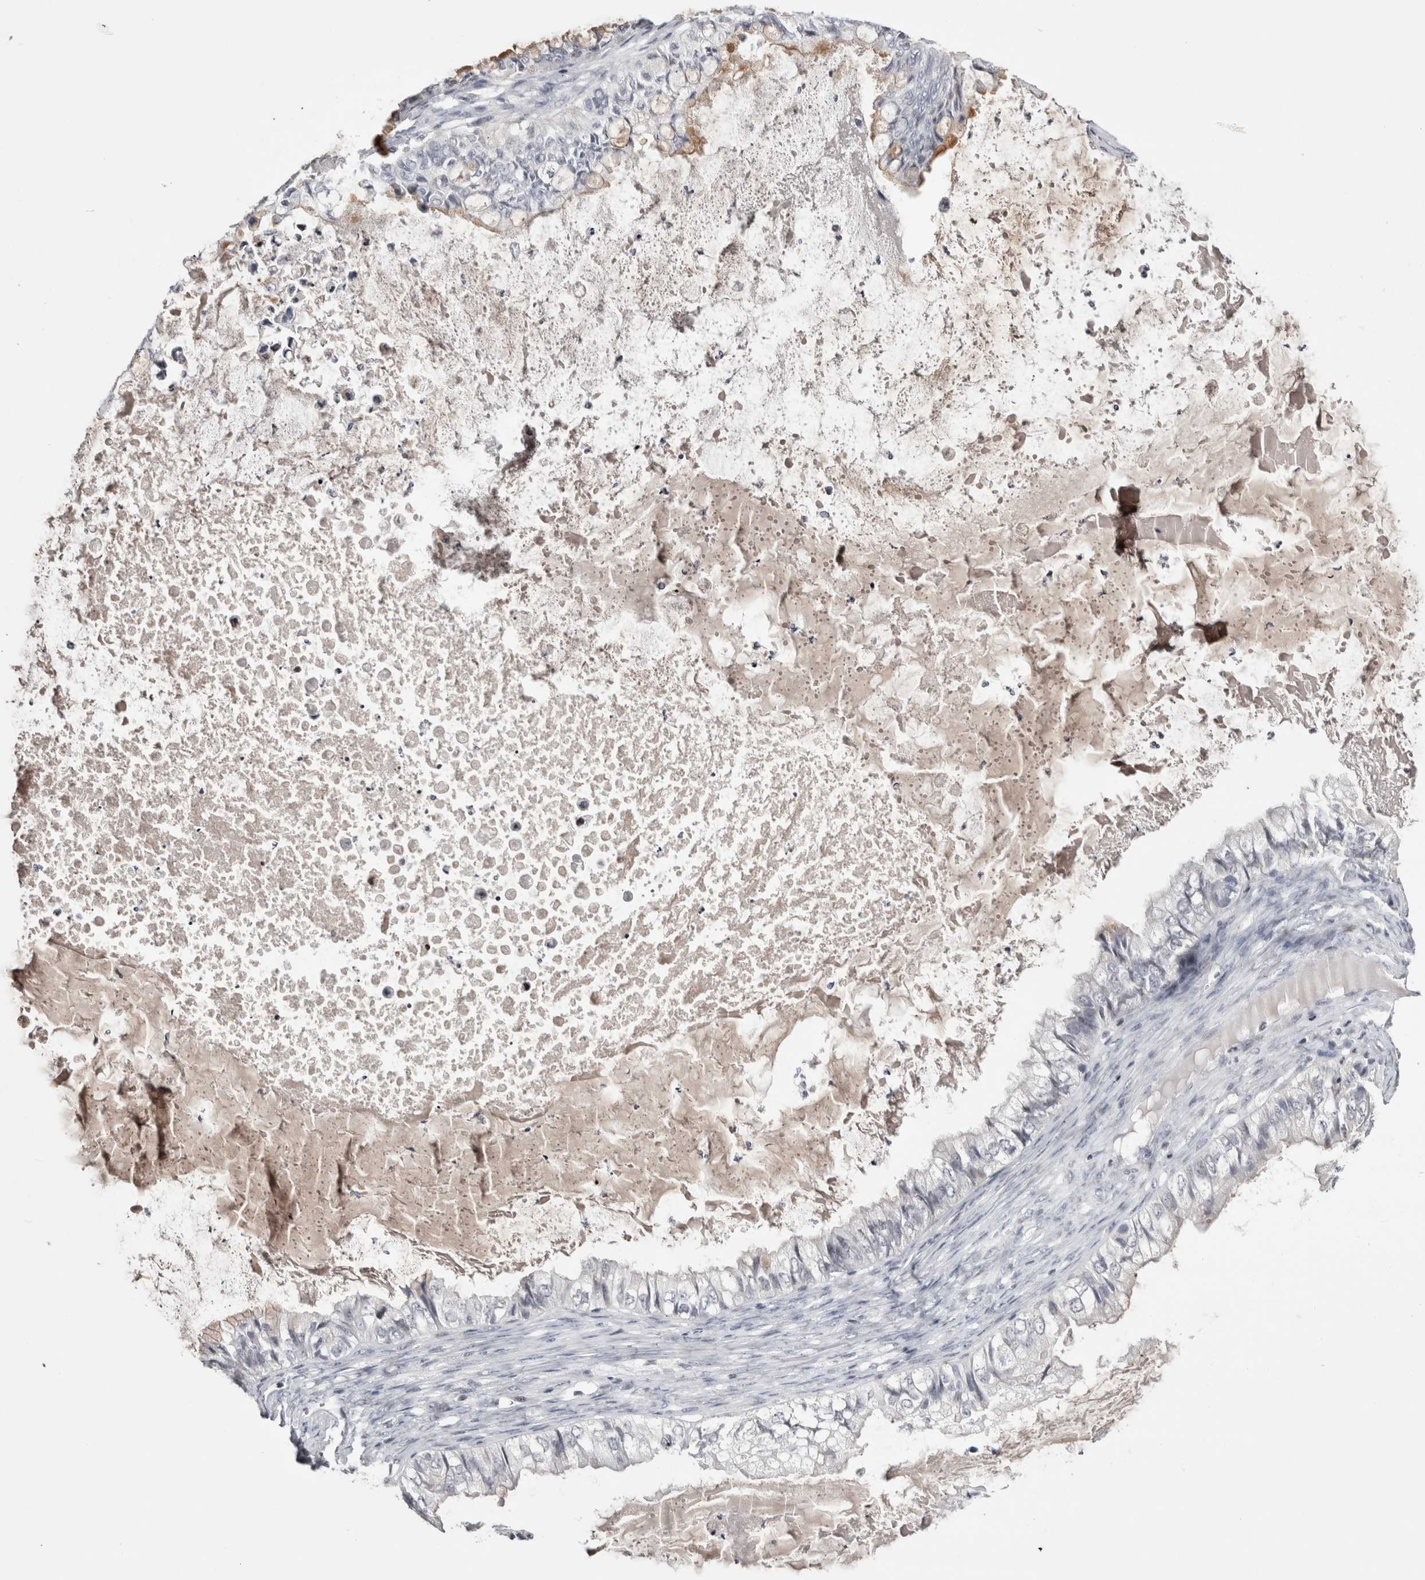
{"staining": {"intensity": "weak", "quantity": "<25%", "location": "cytoplasmic/membranous"}, "tissue": "ovarian cancer", "cell_type": "Tumor cells", "image_type": "cancer", "snomed": [{"axis": "morphology", "description": "Cystadenocarcinoma, mucinous, NOS"}, {"axis": "topography", "description": "Ovary"}], "caption": "A photomicrograph of human ovarian cancer is negative for staining in tumor cells.", "gene": "FNDC8", "patient": {"sex": "female", "age": 80}}